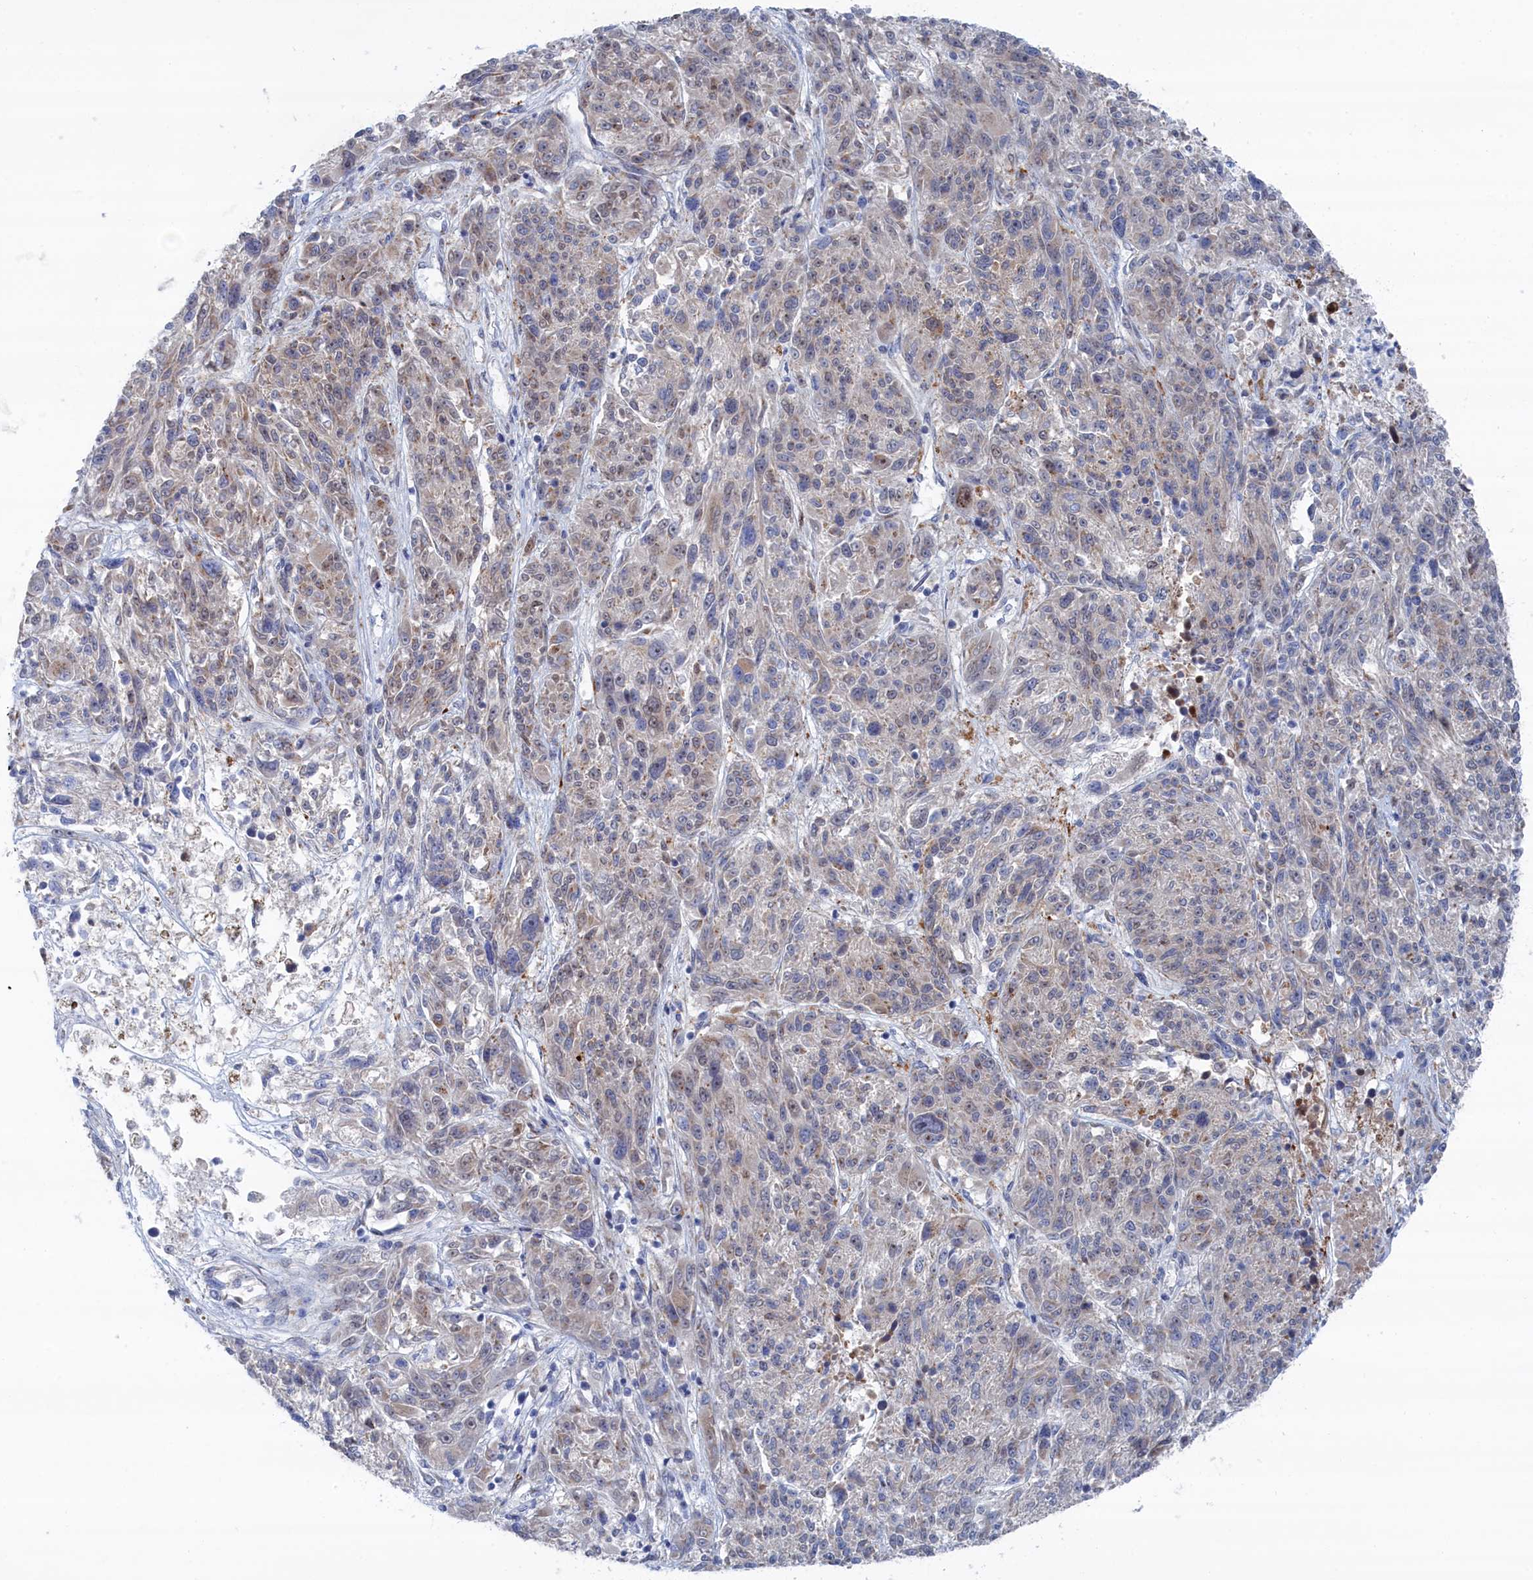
{"staining": {"intensity": "negative", "quantity": "none", "location": "none"}, "tissue": "melanoma", "cell_type": "Tumor cells", "image_type": "cancer", "snomed": [{"axis": "morphology", "description": "Malignant melanoma, NOS"}, {"axis": "topography", "description": "Skin"}], "caption": "This micrograph is of melanoma stained with immunohistochemistry to label a protein in brown with the nuclei are counter-stained blue. There is no positivity in tumor cells.", "gene": "IRX1", "patient": {"sex": "male", "age": 53}}